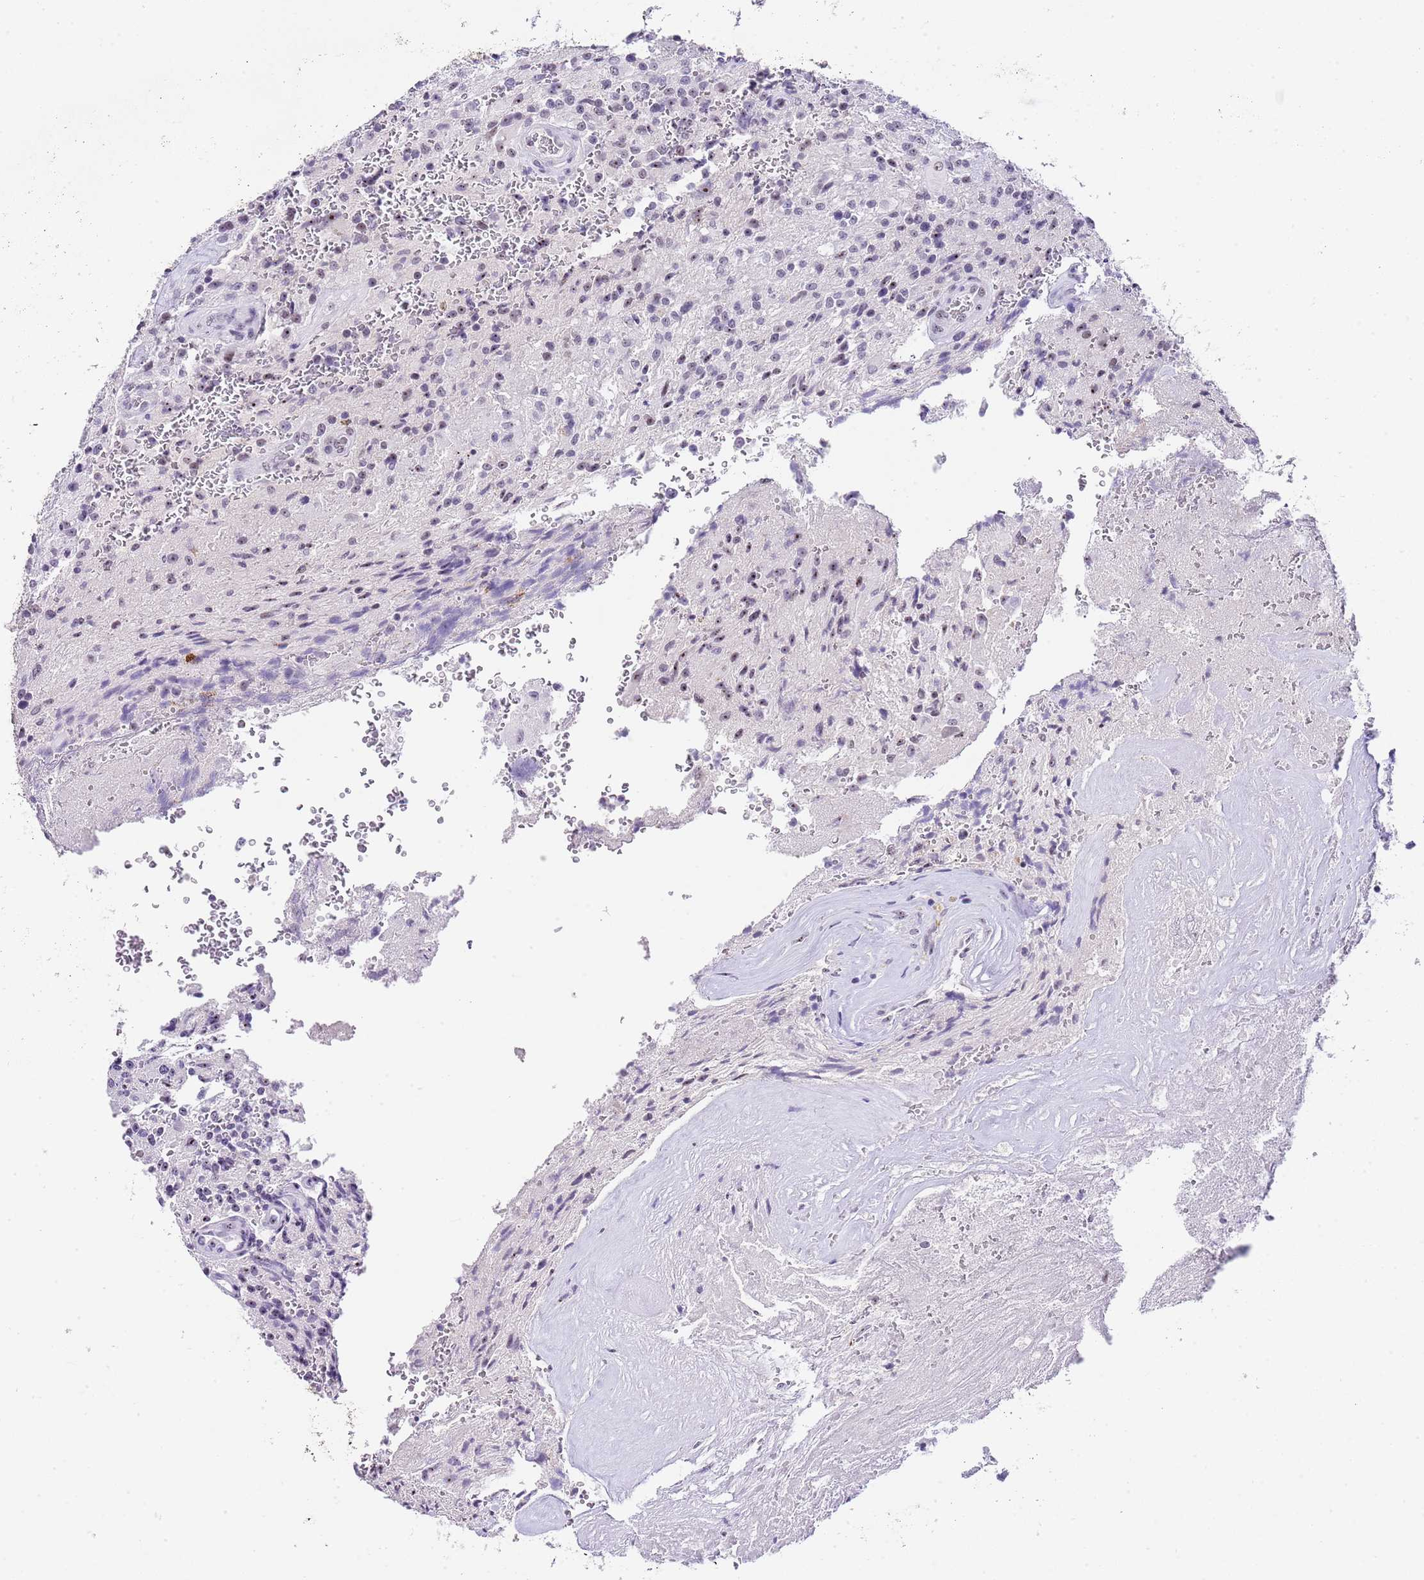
{"staining": {"intensity": "weak", "quantity": "<25%", "location": "nuclear"}, "tissue": "glioma", "cell_type": "Tumor cells", "image_type": "cancer", "snomed": [{"axis": "morphology", "description": "Normal tissue, NOS"}, {"axis": "morphology", "description": "Glioma, malignant, High grade"}, {"axis": "topography", "description": "Cerebral cortex"}], "caption": "IHC of glioma displays no positivity in tumor cells.", "gene": "NOP56", "patient": {"sex": "male", "age": 56}}